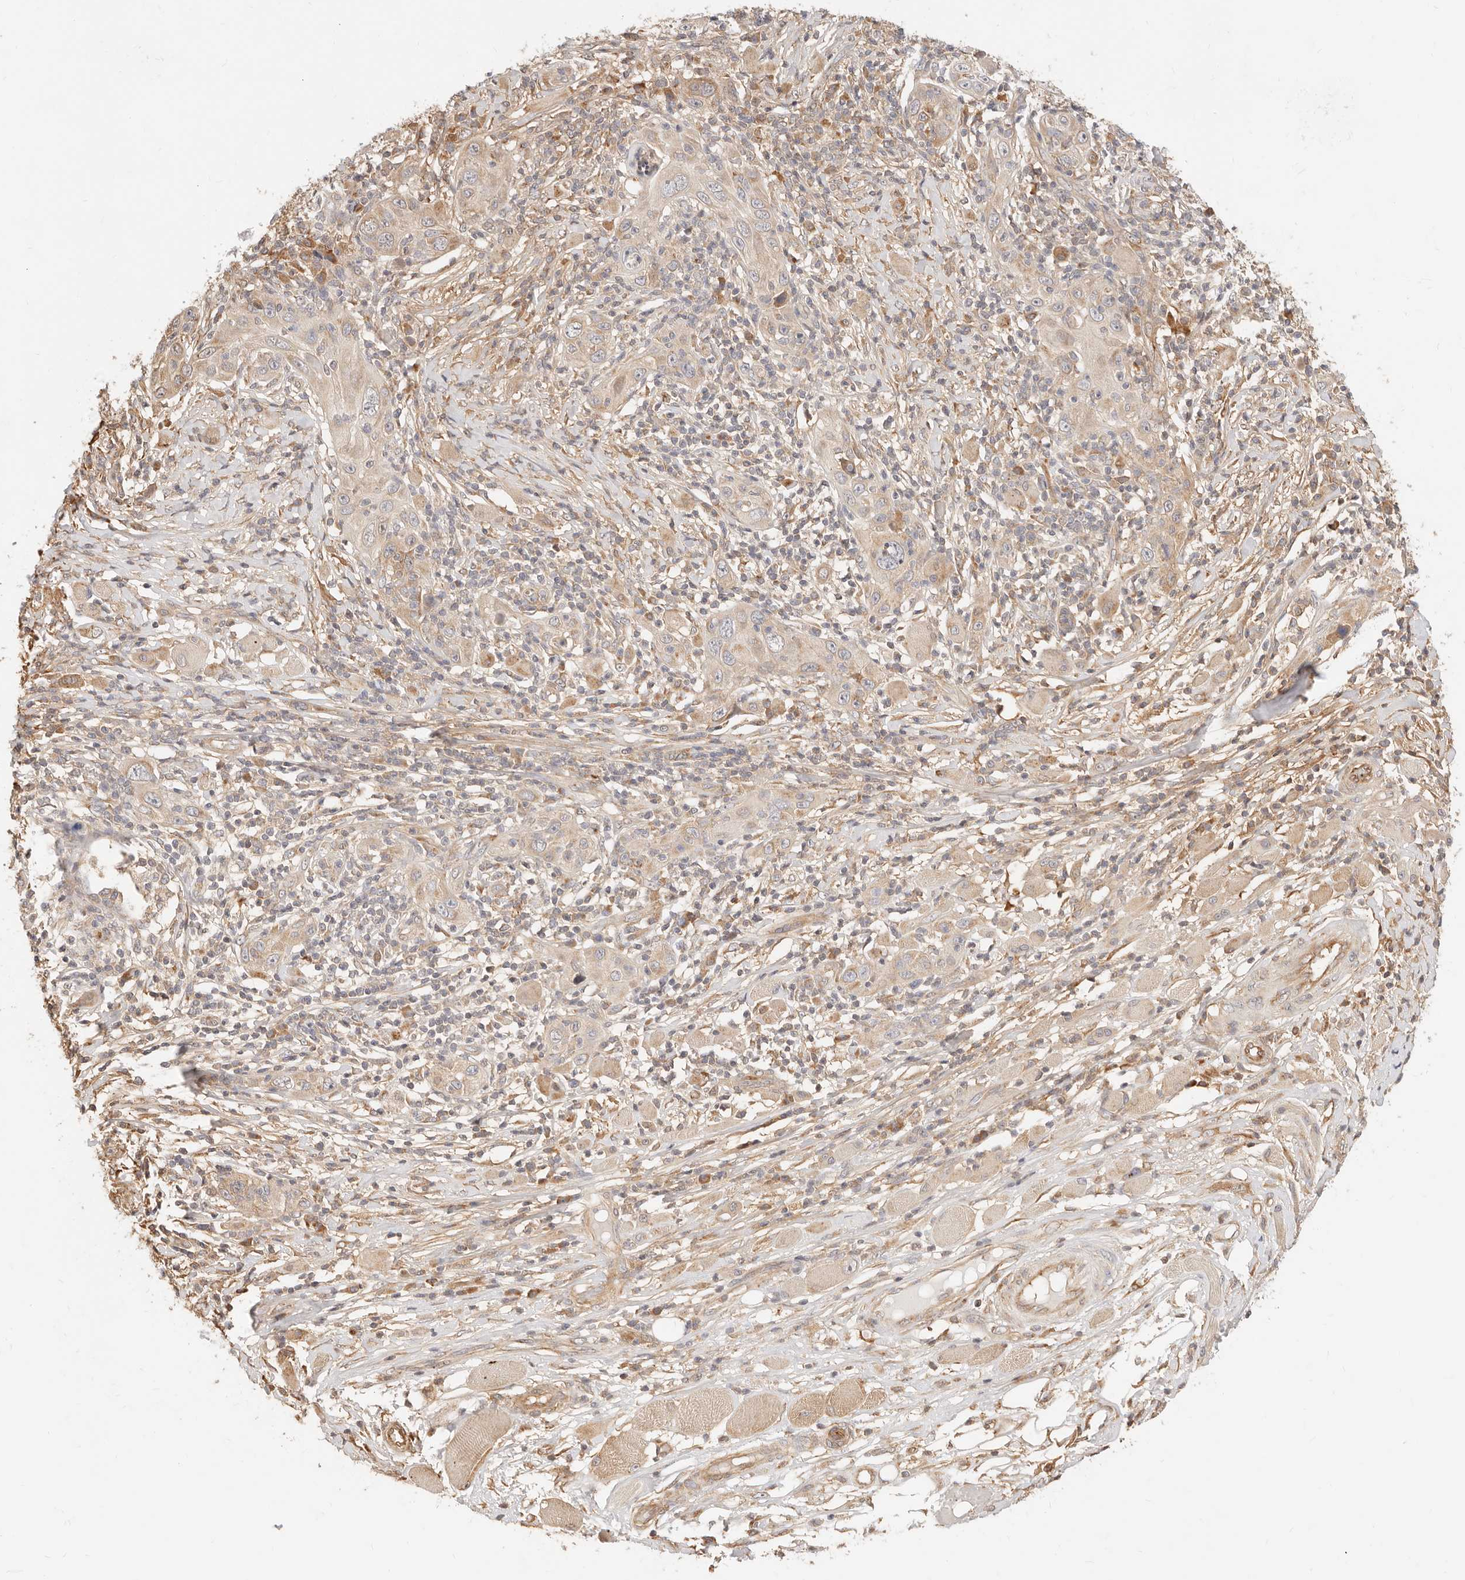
{"staining": {"intensity": "weak", "quantity": "25%-75%", "location": "cytoplasmic/membranous"}, "tissue": "skin cancer", "cell_type": "Tumor cells", "image_type": "cancer", "snomed": [{"axis": "morphology", "description": "Squamous cell carcinoma, NOS"}, {"axis": "topography", "description": "Skin"}], "caption": "A histopathology image of human squamous cell carcinoma (skin) stained for a protein shows weak cytoplasmic/membranous brown staining in tumor cells.", "gene": "UBXN10", "patient": {"sex": "female", "age": 88}}